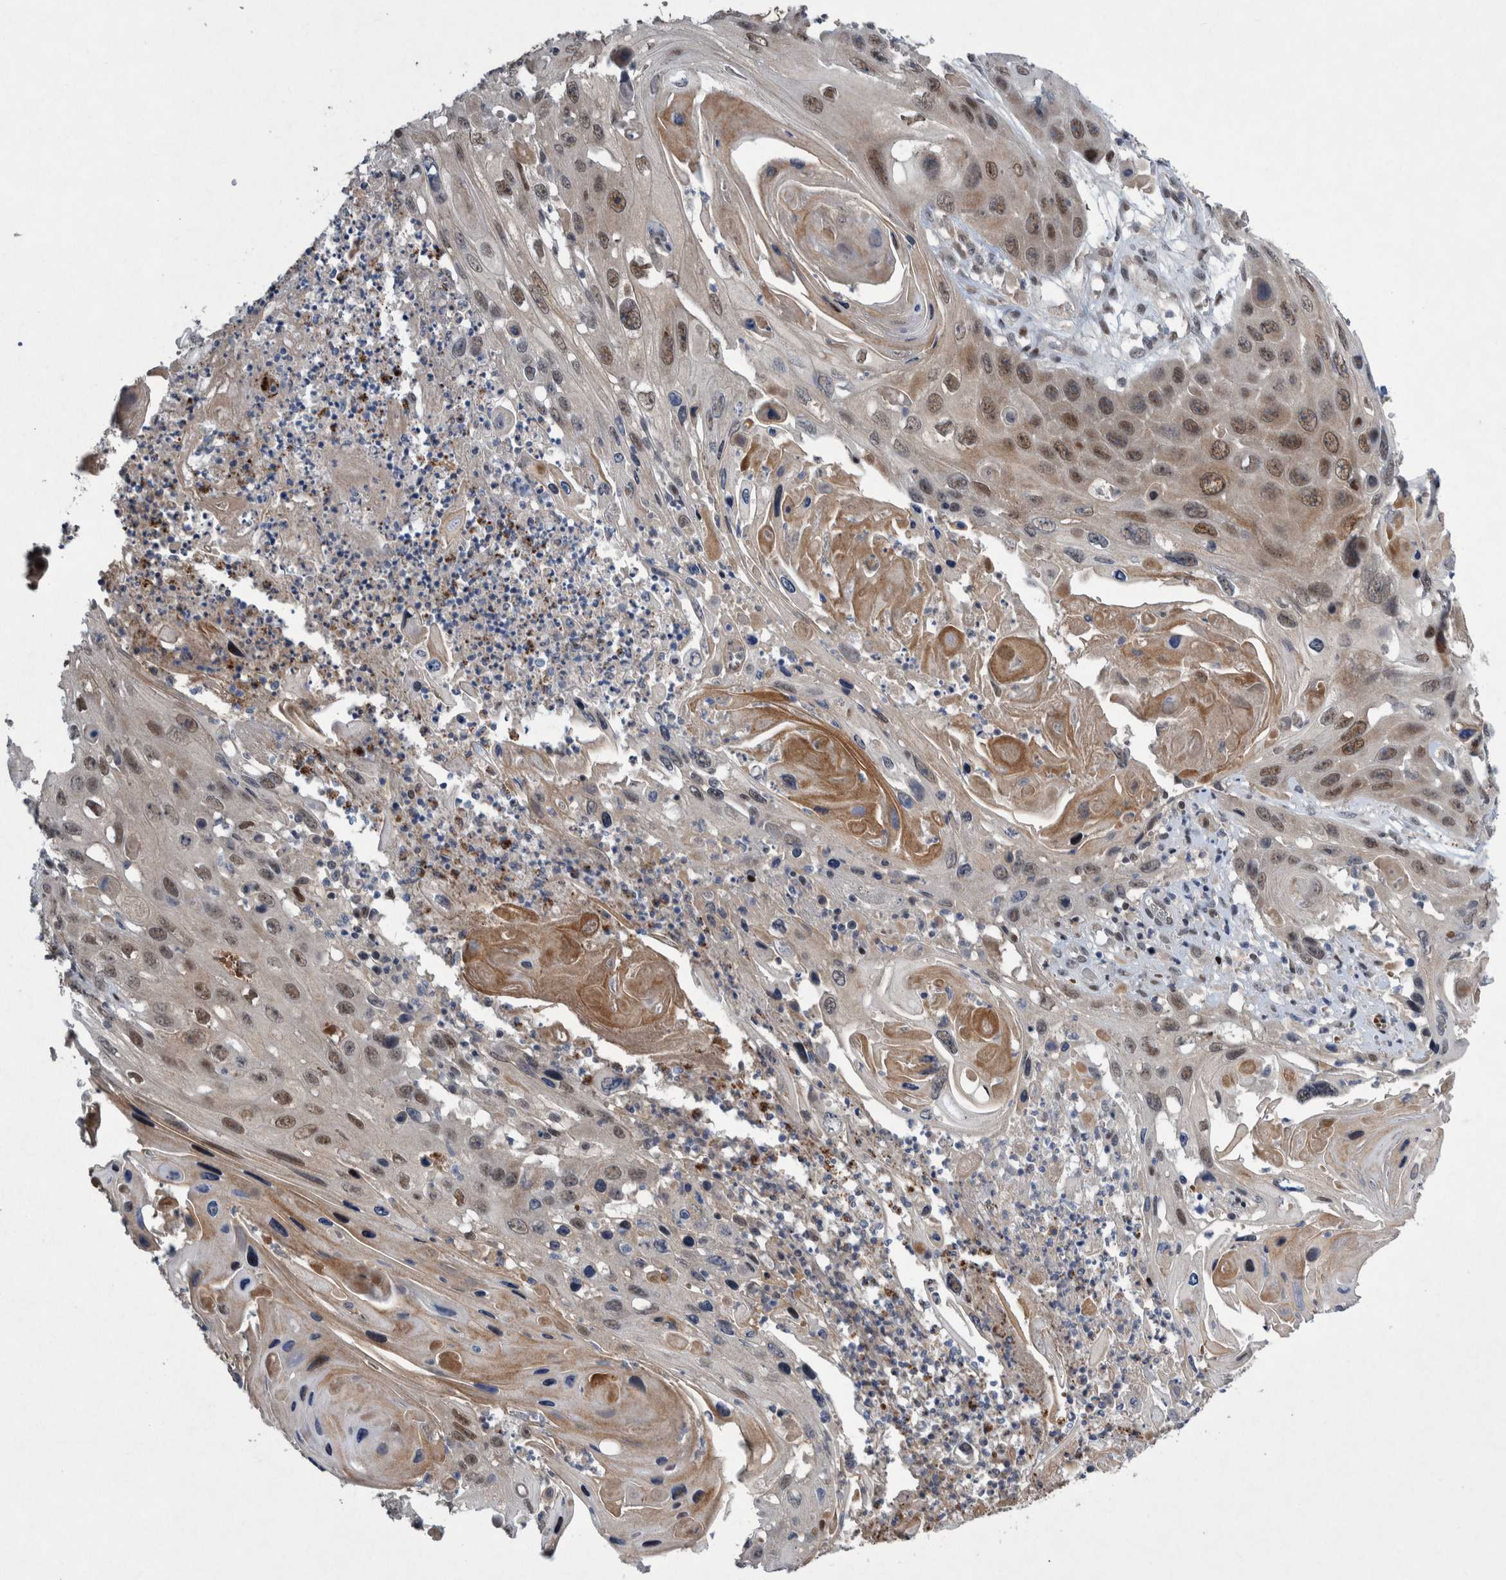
{"staining": {"intensity": "weak", "quantity": ">75%", "location": "cytoplasmic/membranous,nuclear"}, "tissue": "skin cancer", "cell_type": "Tumor cells", "image_type": "cancer", "snomed": [{"axis": "morphology", "description": "Squamous cell carcinoma, NOS"}, {"axis": "topography", "description": "Skin"}], "caption": "Human squamous cell carcinoma (skin) stained with a brown dye shows weak cytoplasmic/membranous and nuclear positive expression in about >75% of tumor cells.", "gene": "ESRP1", "patient": {"sex": "male", "age": 55}}